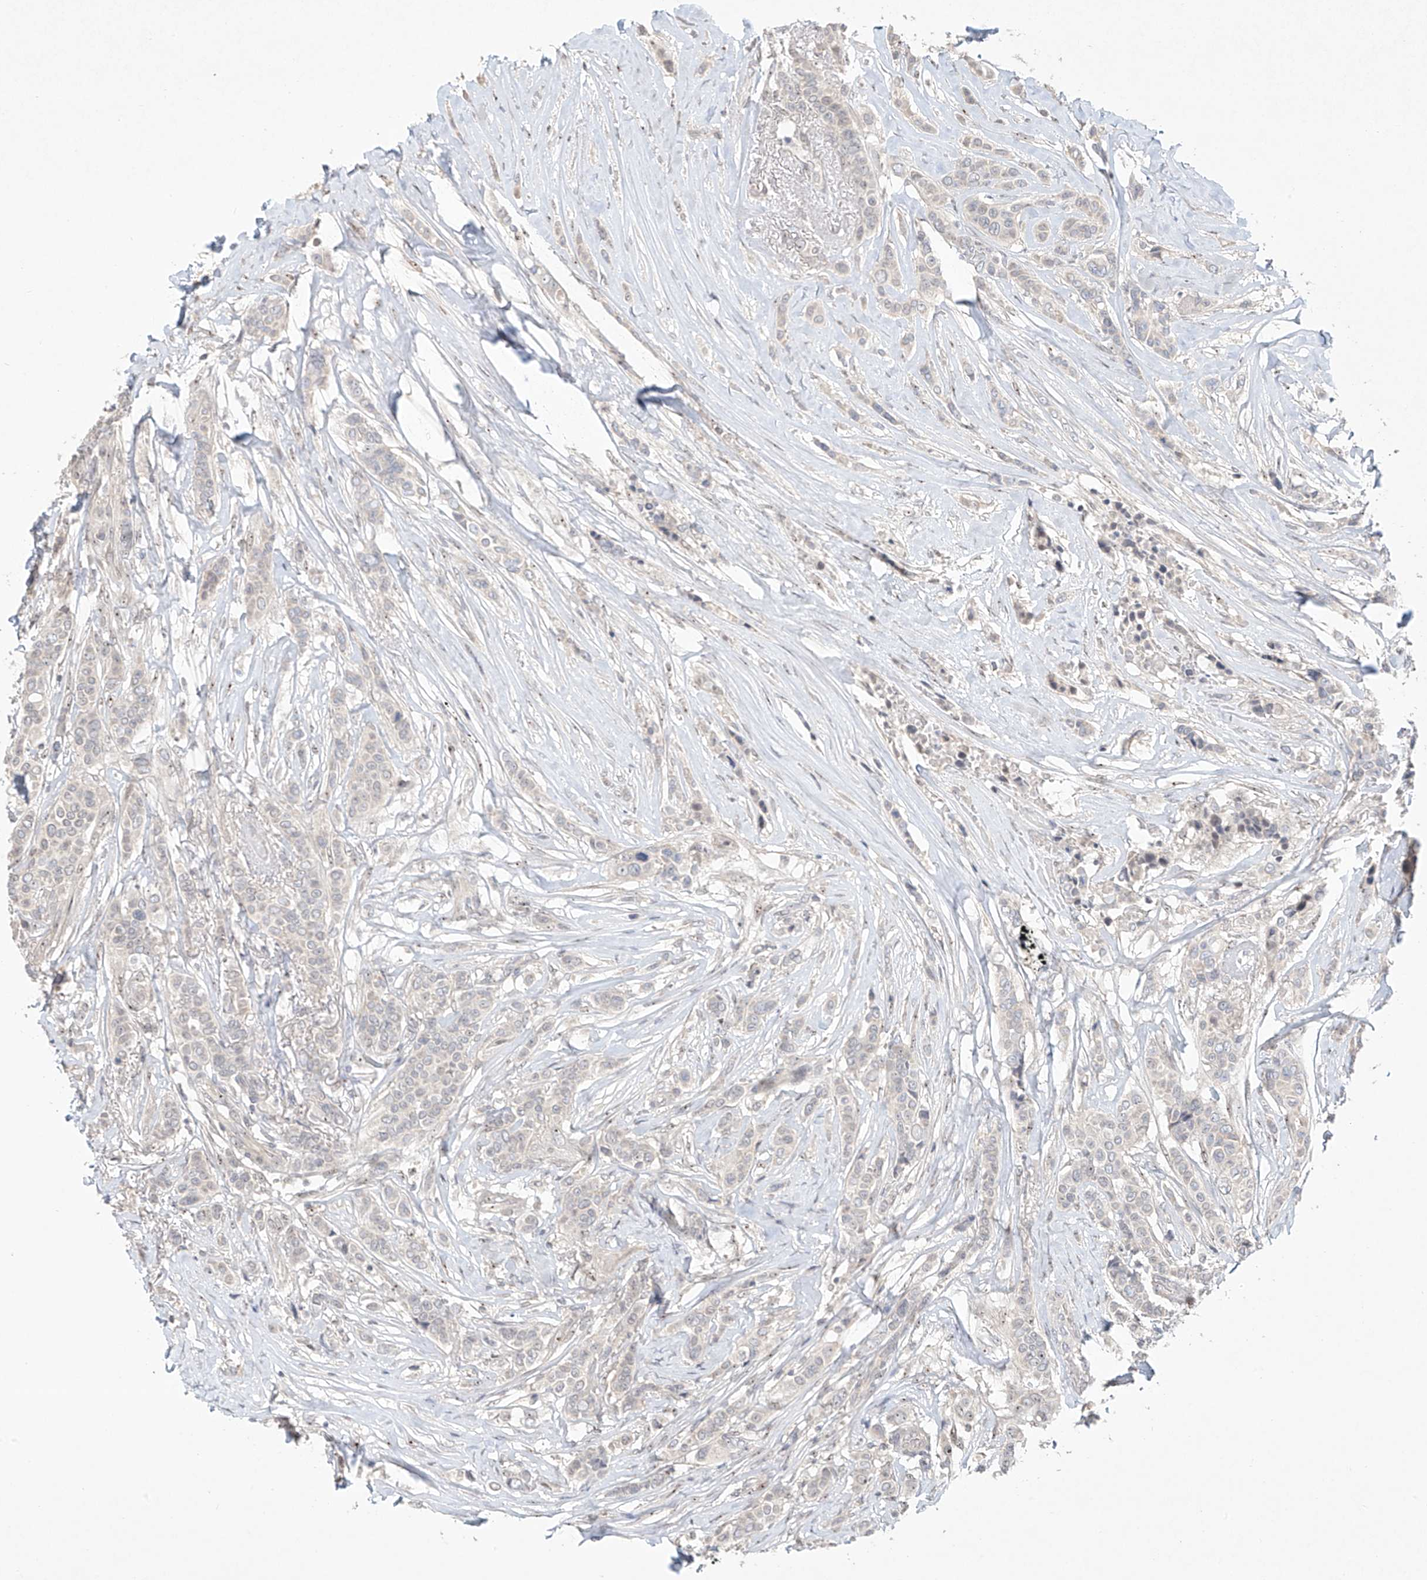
{"staining": {"intensity": "negative", "quantity": "none", "location": "none"}, "tissue": "breast cancer", "cell_type": "Tumor cells", "image_type": "cancer", "snomed": [{"axis": "morphology", "description": "Lobular carcinoma"}, {"axis": "topography", "description": "Breast"}], "caption": "This histopathology image is of breast lobular carcinoma stained with immunohistochemistry to label a protein in brown with the nuclei are counter-stained blue. There is no positivity in tumor cells.", "gene": "TASP1", "patient": {"sex": "female", "age": 51}}